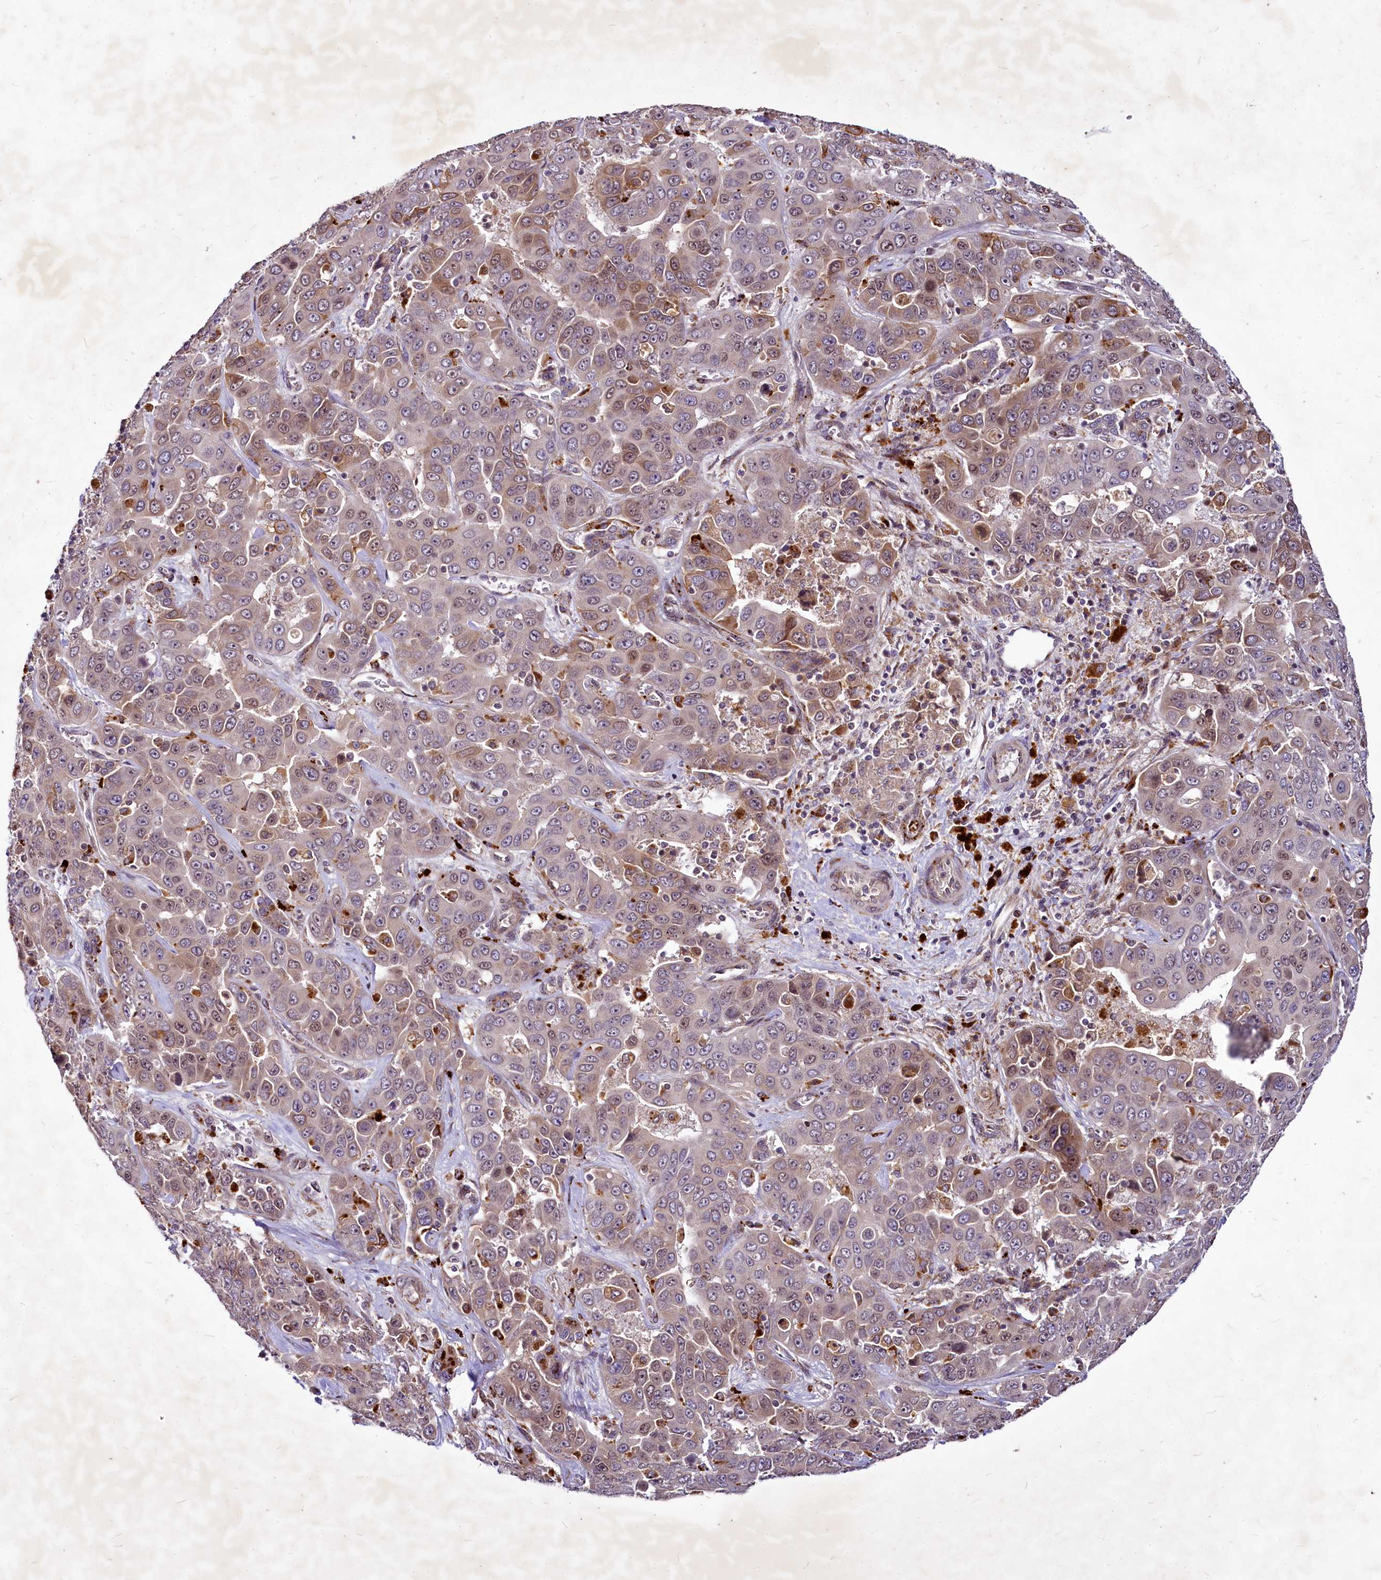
{"staining": {"intensity": "moderate", "quantity": "<25%", "location": "cytoplasmic/membranous,nuclear"}, "tissue": "liver cancer", "cell_type": "Tumor cells", "image_type": "cancer", "snomed": [{"axis": "morphology", "description": "Cholangiocarcinoma"}, {"axis": "topography", "description": "Liver"}], "caption": "Approximately <25% of tumor cells in human liver cancer (cholangiocarcinoma) reveal moderate cytoplasmic/membranous and nuclear protein expression as visualized by brown immunohistochemical staining.", "gene": "C11orf86", "patient": {"sex": "female", "age": 52}}